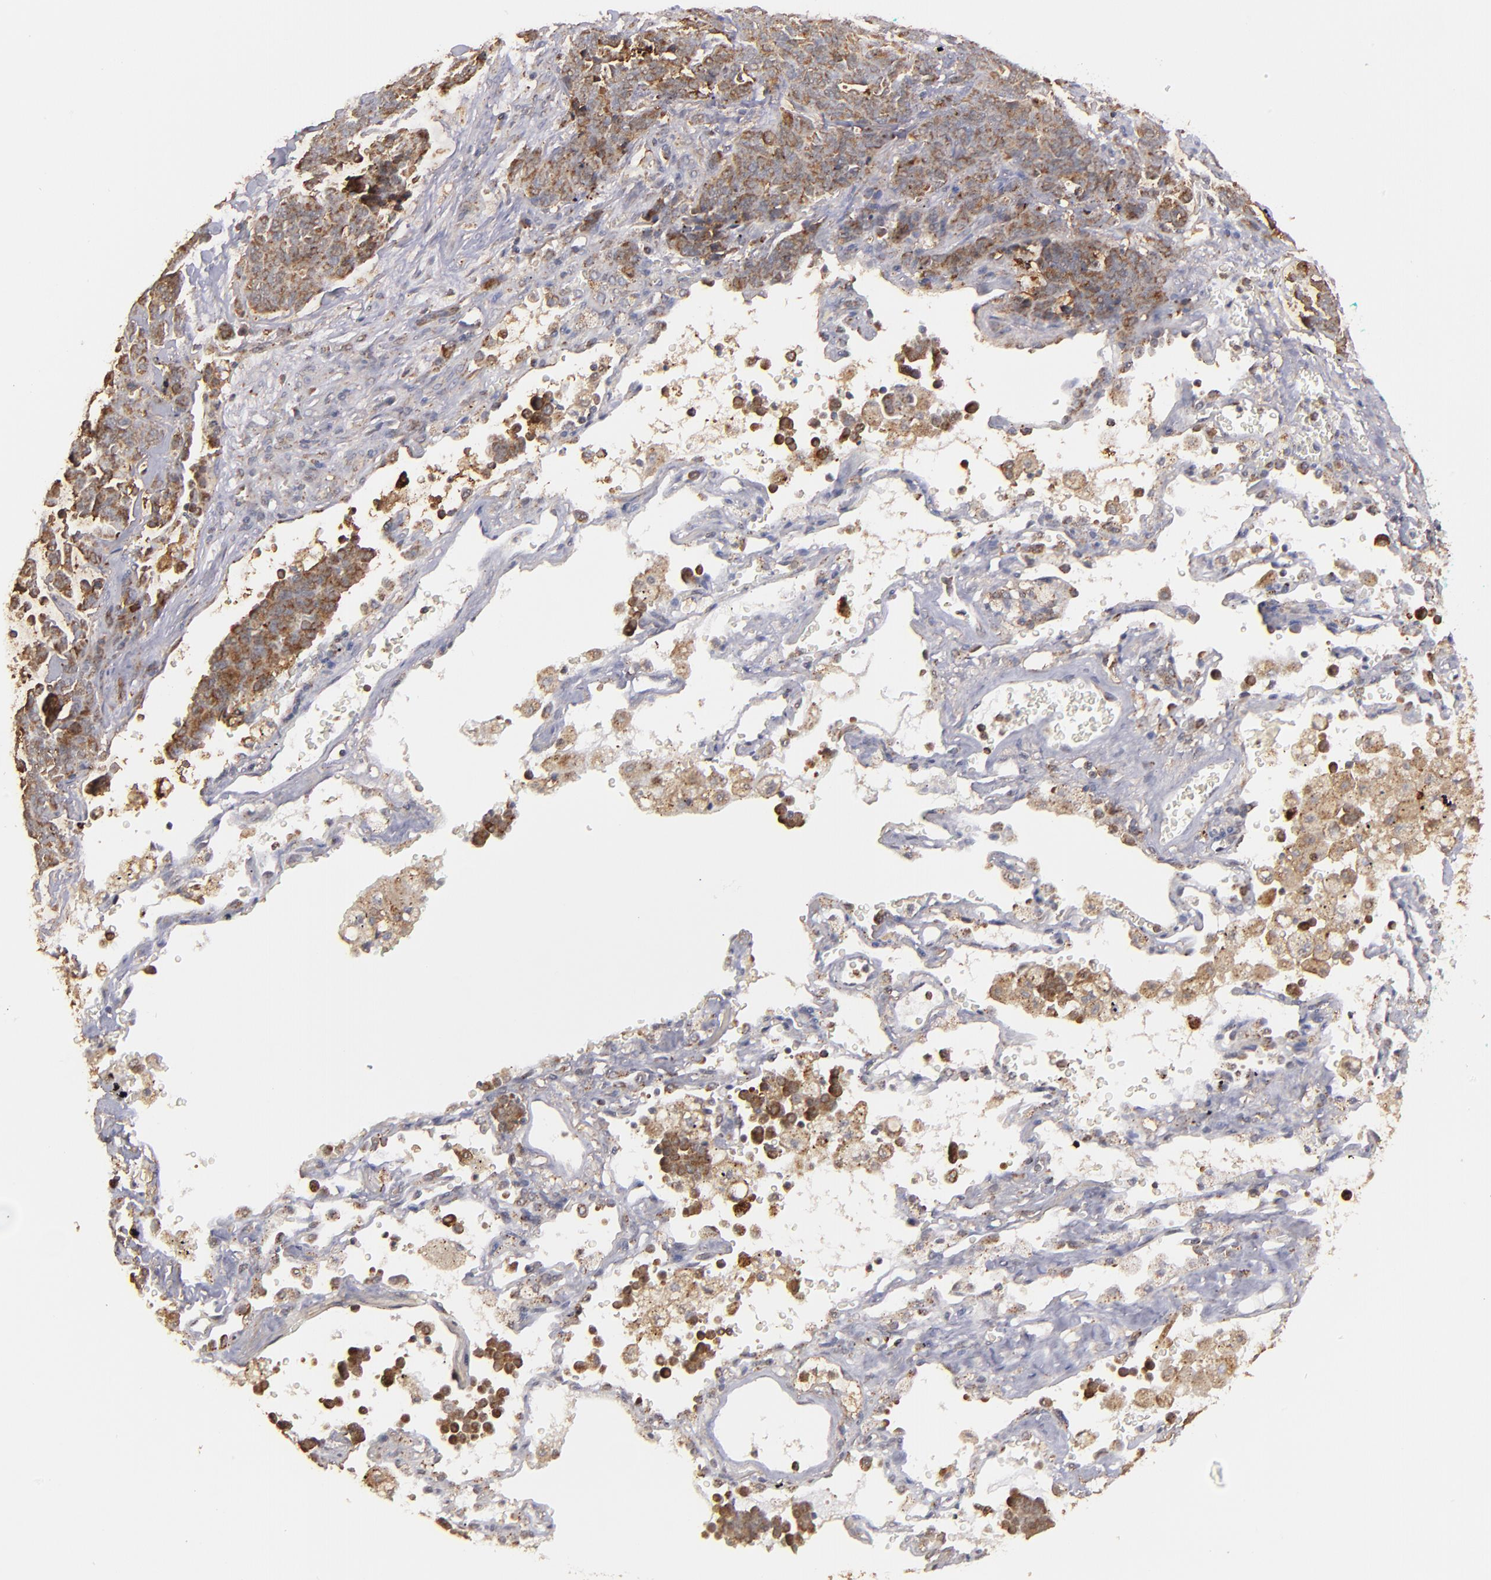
{"staining": {"intensity": "moderate", "quantity": "25%-75%", "location": "cytoplasmic/membranous"}, "tissue": "lung cancer", "cell_type": "Tumor cells", "image_type": "cancer", "snomed": [{"axis": "morphology", "description": "Neoplasm, malignant, NOS"}, {"axis": "topography", "description": "Lung"}], "caption": "Human lung cancer stained with a brown dye exhibits moderate cytoplasmic/membranous positive positivity in about 25%-75% of tumor cells.", "gene": "ZFYVE1", "patient": {"sex": "female", "age": 58}}